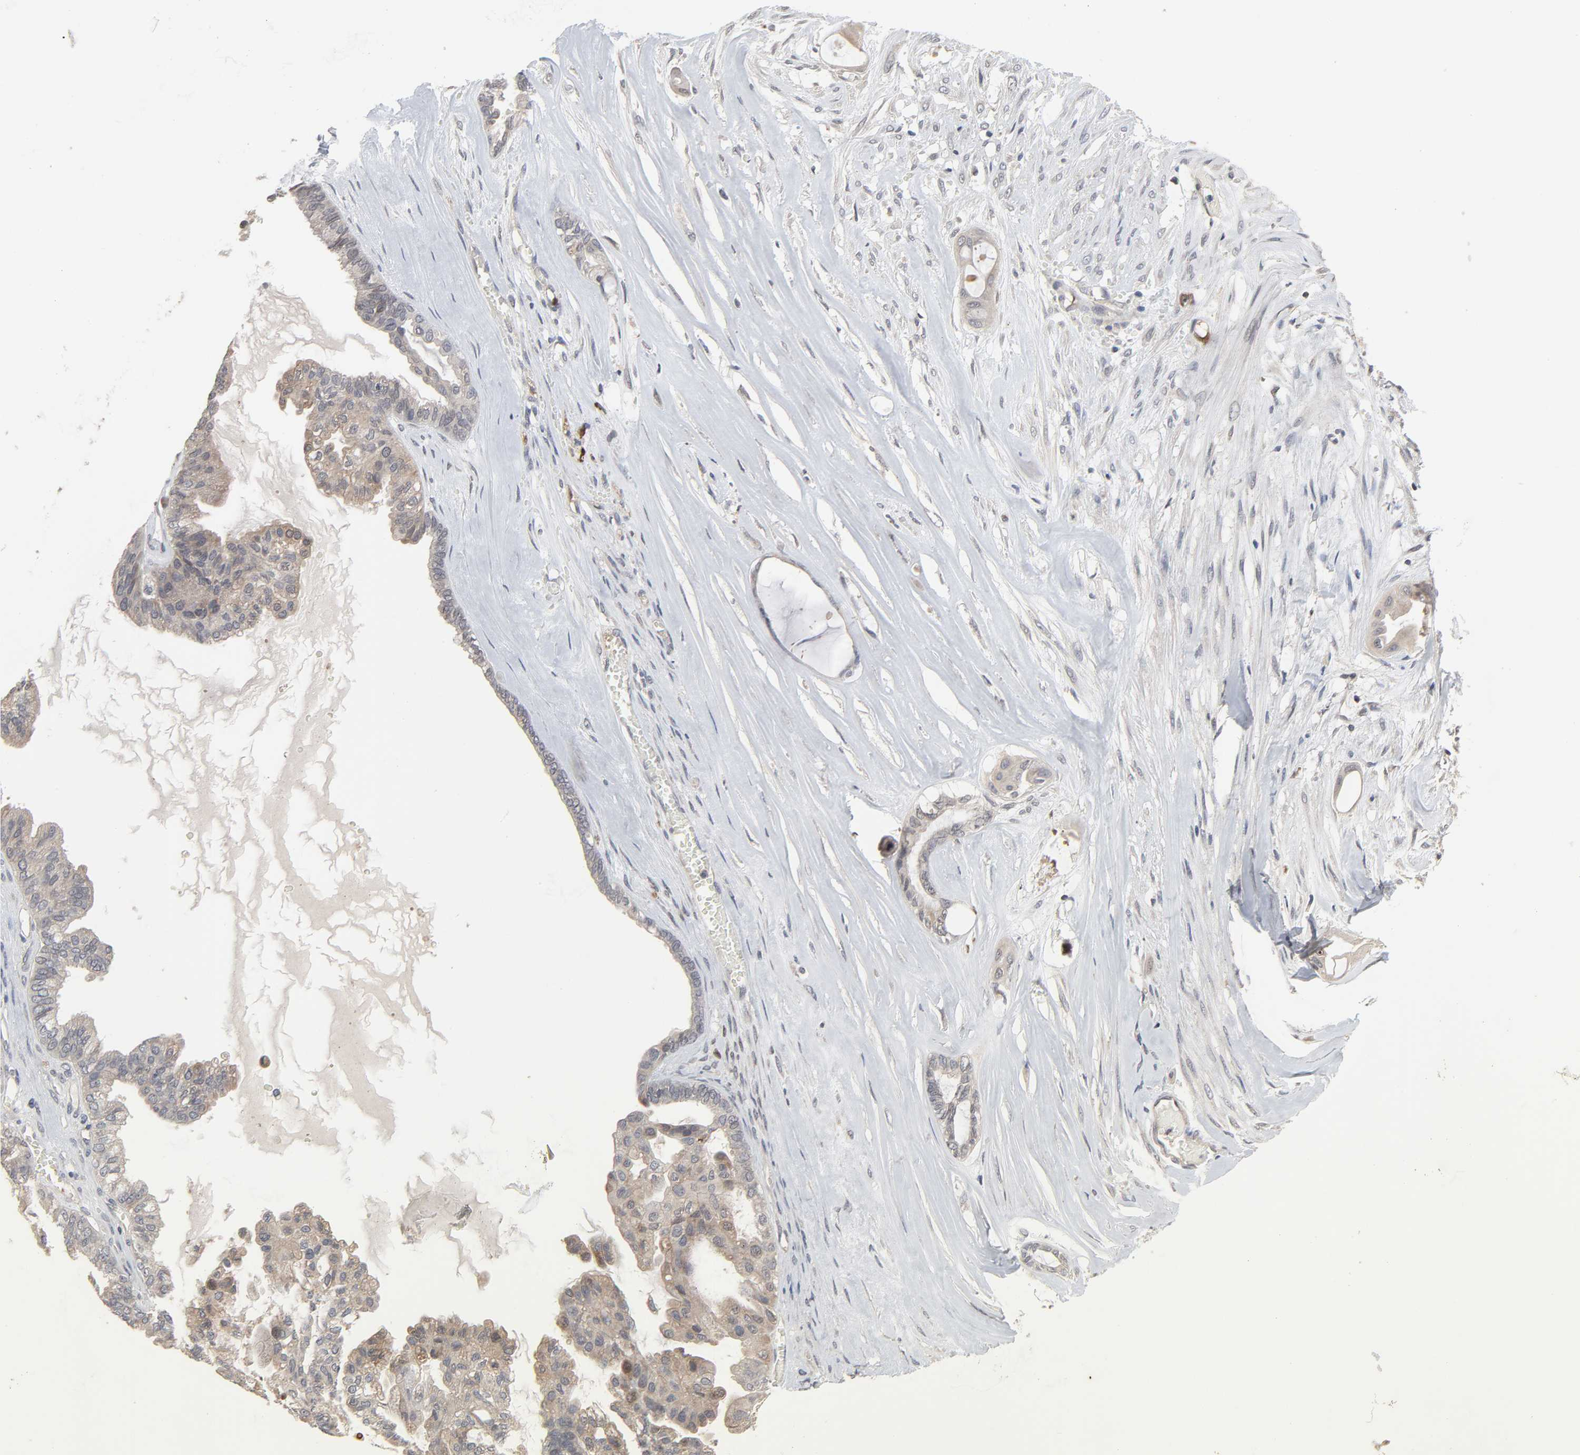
{"staining": {"intensity": "weak", "quantity": ">75%", "location": "cytoplasmic/membranous"}, "tissue": "ovarian cancer", "cell_type": "Tumor cells", "image_type": "cancer", "snomed": [{"axis": "morphology", "description": "Carcinoma, NOS"}, {"axis": "morphology", "description": "Carcinoma, endometroid"}, {"axis": "topography", "description": "Ovary"}], "caption": "A brown stain shows weak cytoplasmic/membranous positivity of a protein in human endometroid carcinoma (ovarian) tumor cells.", "gene": "CCDC175", "patient": {"sex": "female", "age": 50}}